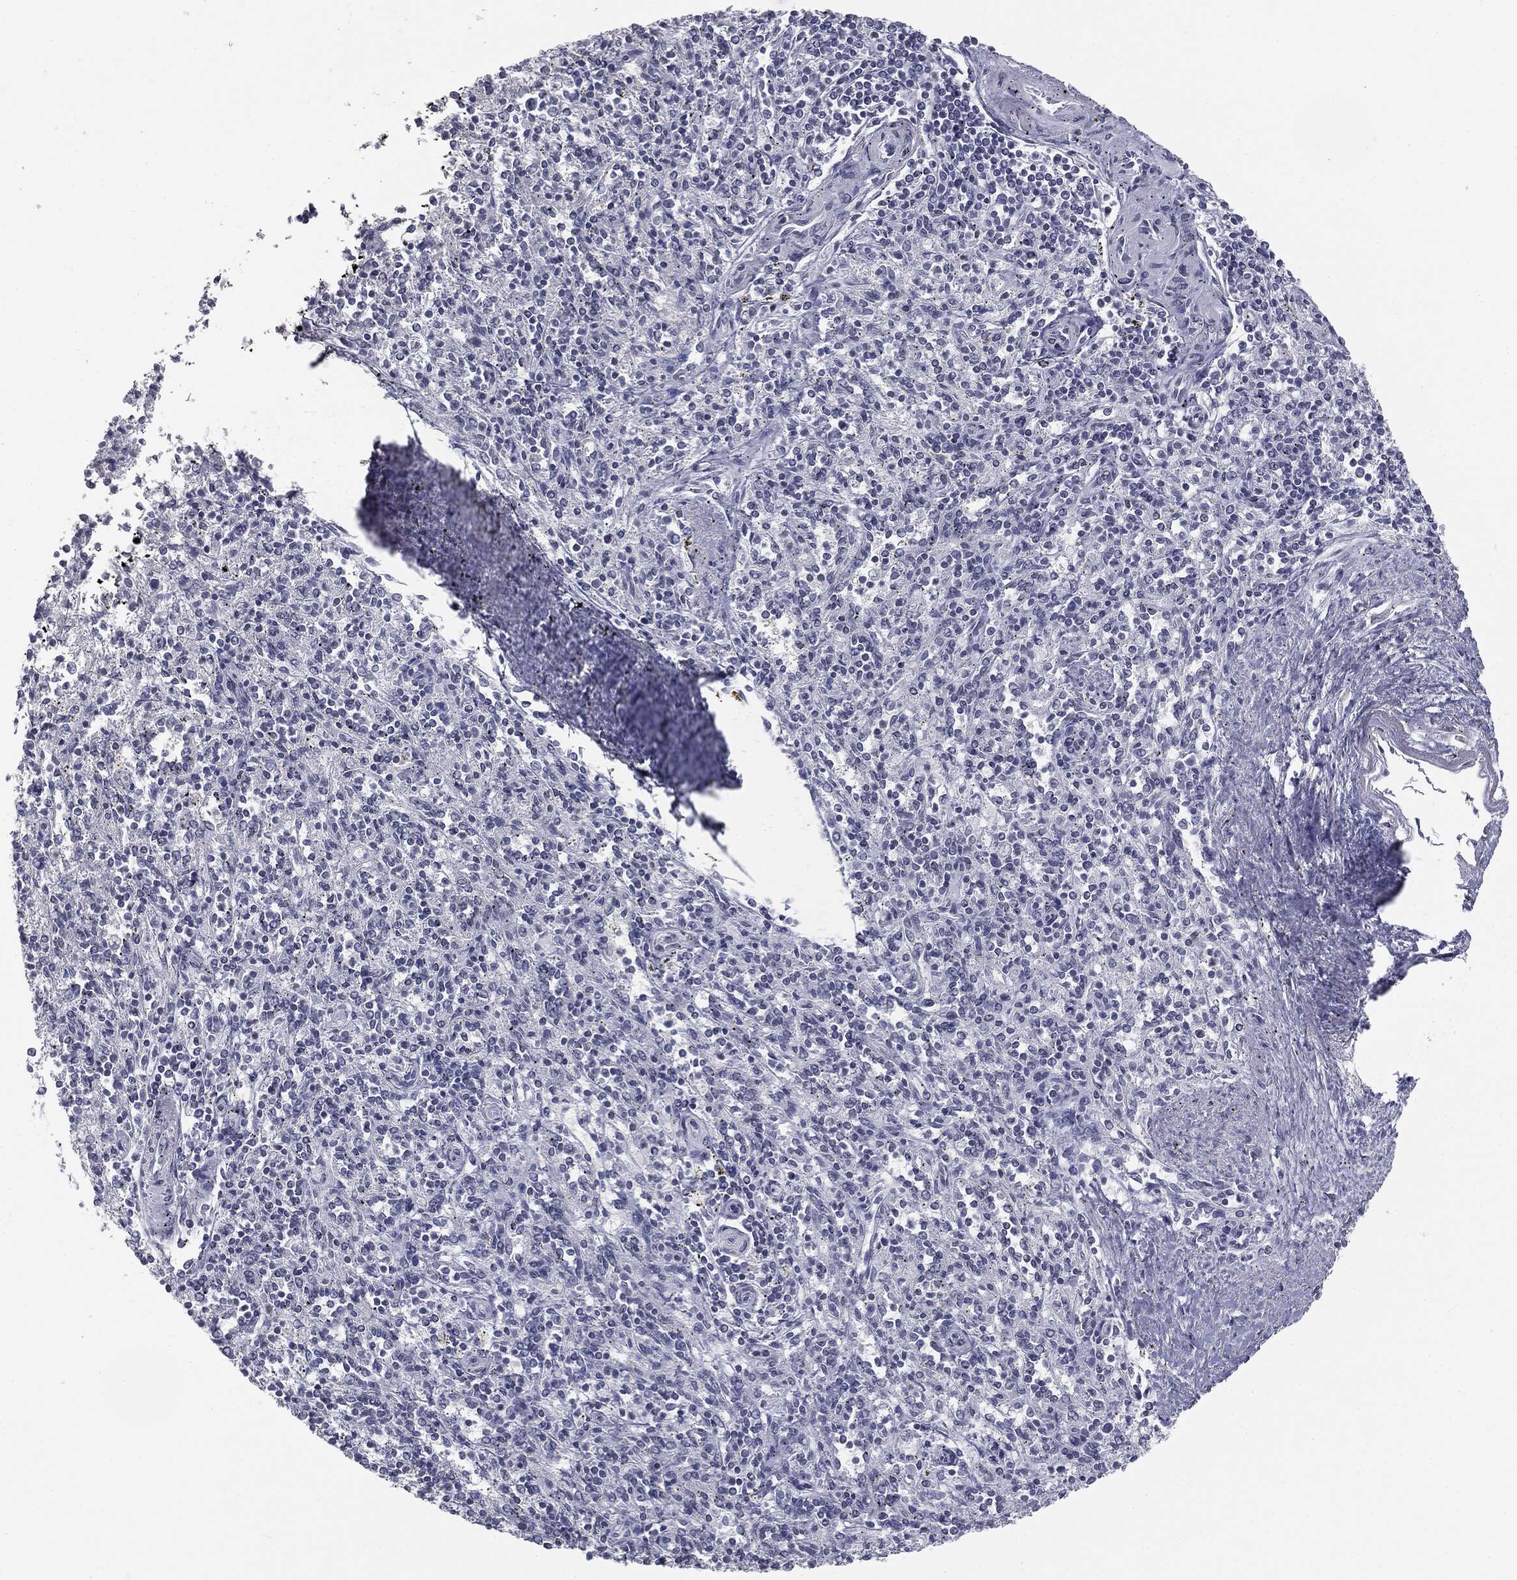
{"staining": {"intensity": "negative", "quantity": "none", "location": "none"}, "tissue": "spleen", "cell_type": "Cells in red pulp", "image_type": "normal", "snomed": [{"axis": "morphology", "description": "Normal tissue, NOS"}, {"axis": "topography", "description": "Spleen"}], "caption": "Immunohistochemistry micrograph of benign human spleen stained for a protein (brown), which displays no expression in cells in red pulp.", "gene": "ALDOB", "patient": {"sex": "male", "age": 69}}